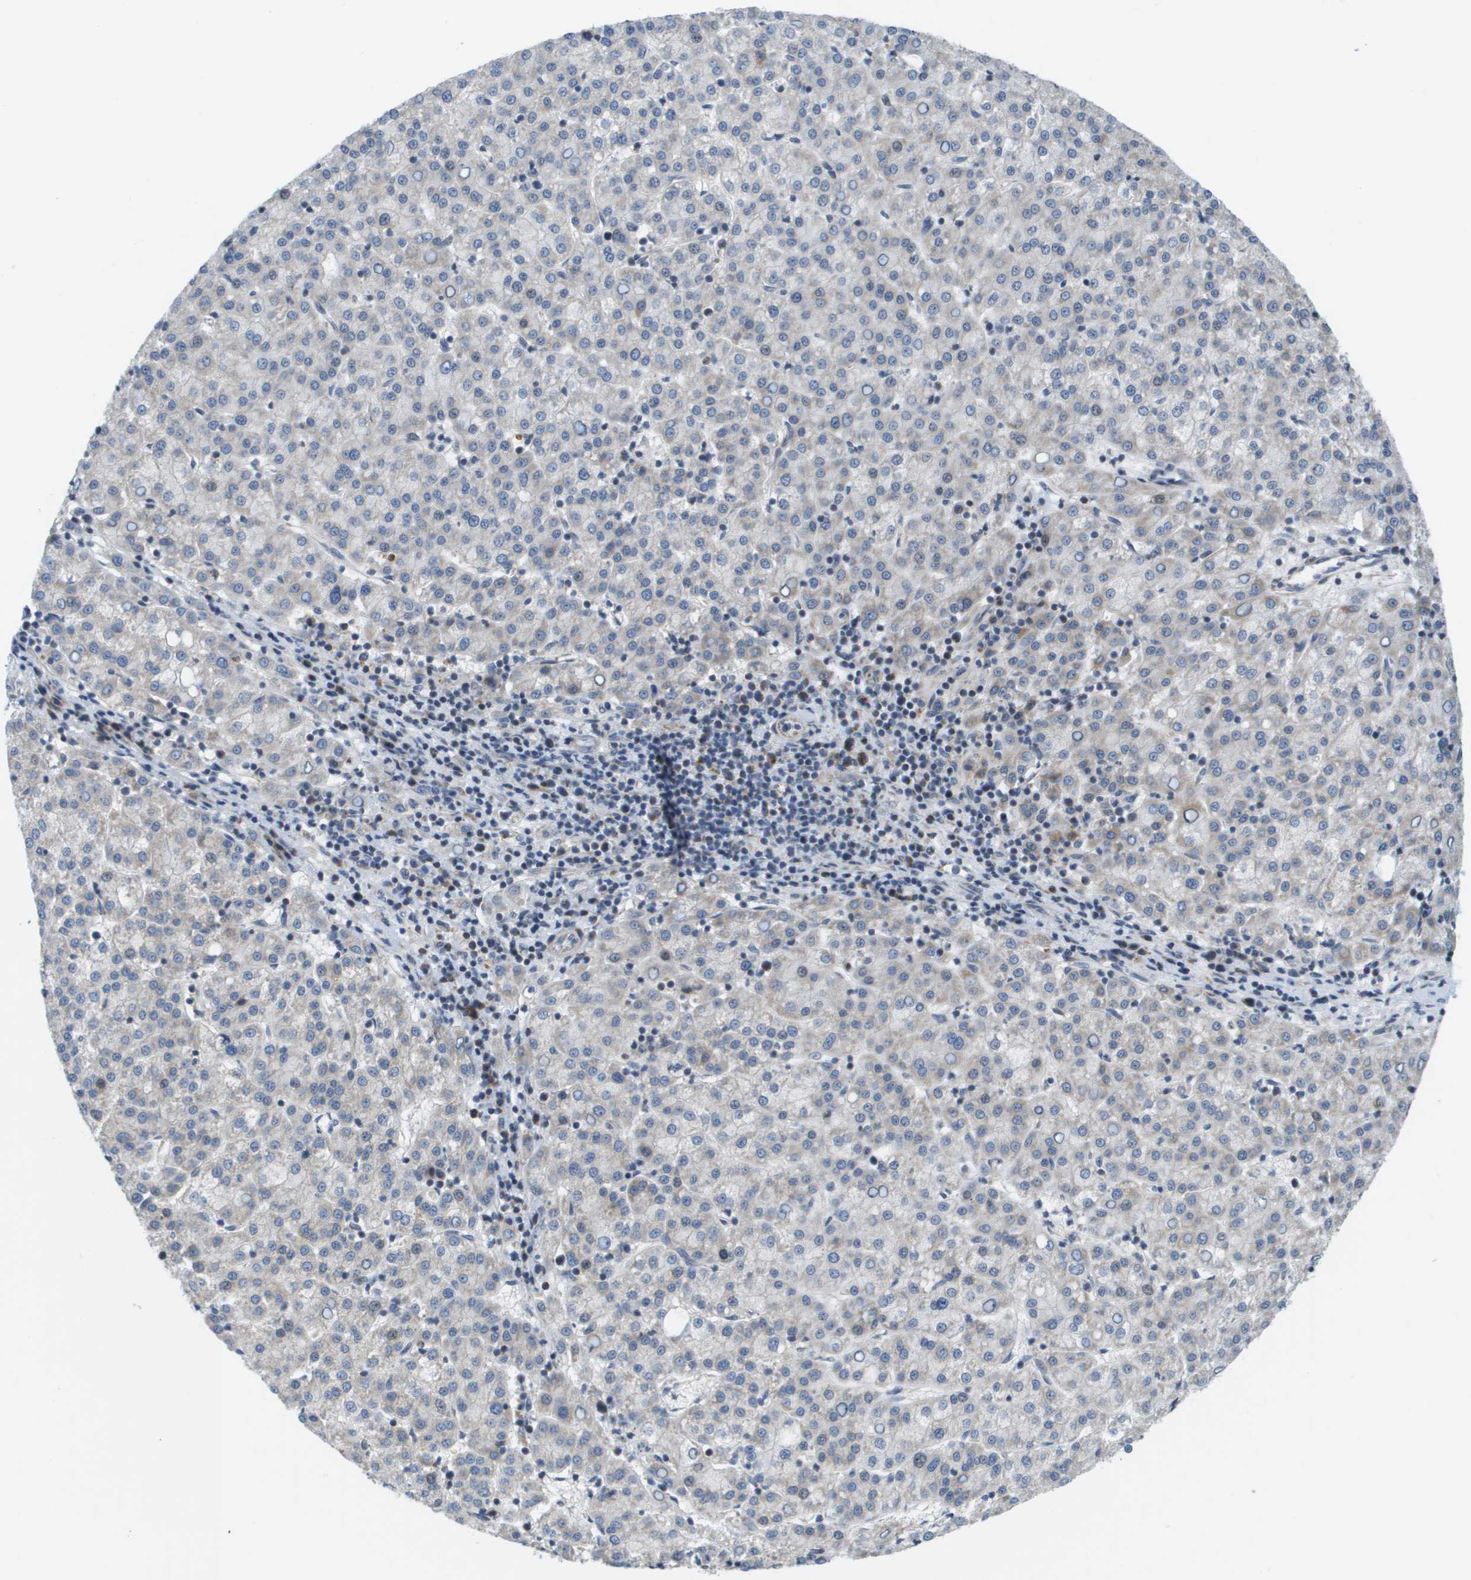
{"staining": {"intensity": "negative", "quantity": "none", "location": "none"}, "tissue": "liver cancer", "cell_type": "Tumor cells", "image_type": "cancer", "snomed": [{"axis": "morphology", "description": "Carcinoma, Hepatocellular, NOS"}, {"axis": "topography", "description": "Liver"}], "caption": "Liver cancer was stained to show a protein in brown. There is no significant expression in tumor cells. Brightfield microscopy of immunohistochemistry stained with DAB (3,3'-diaminobenzidine) (brown) and hematoxylin (blue), captured at high magnification.", "gene": "KRT23", "patient": {"sex": "female", "age": 58}}